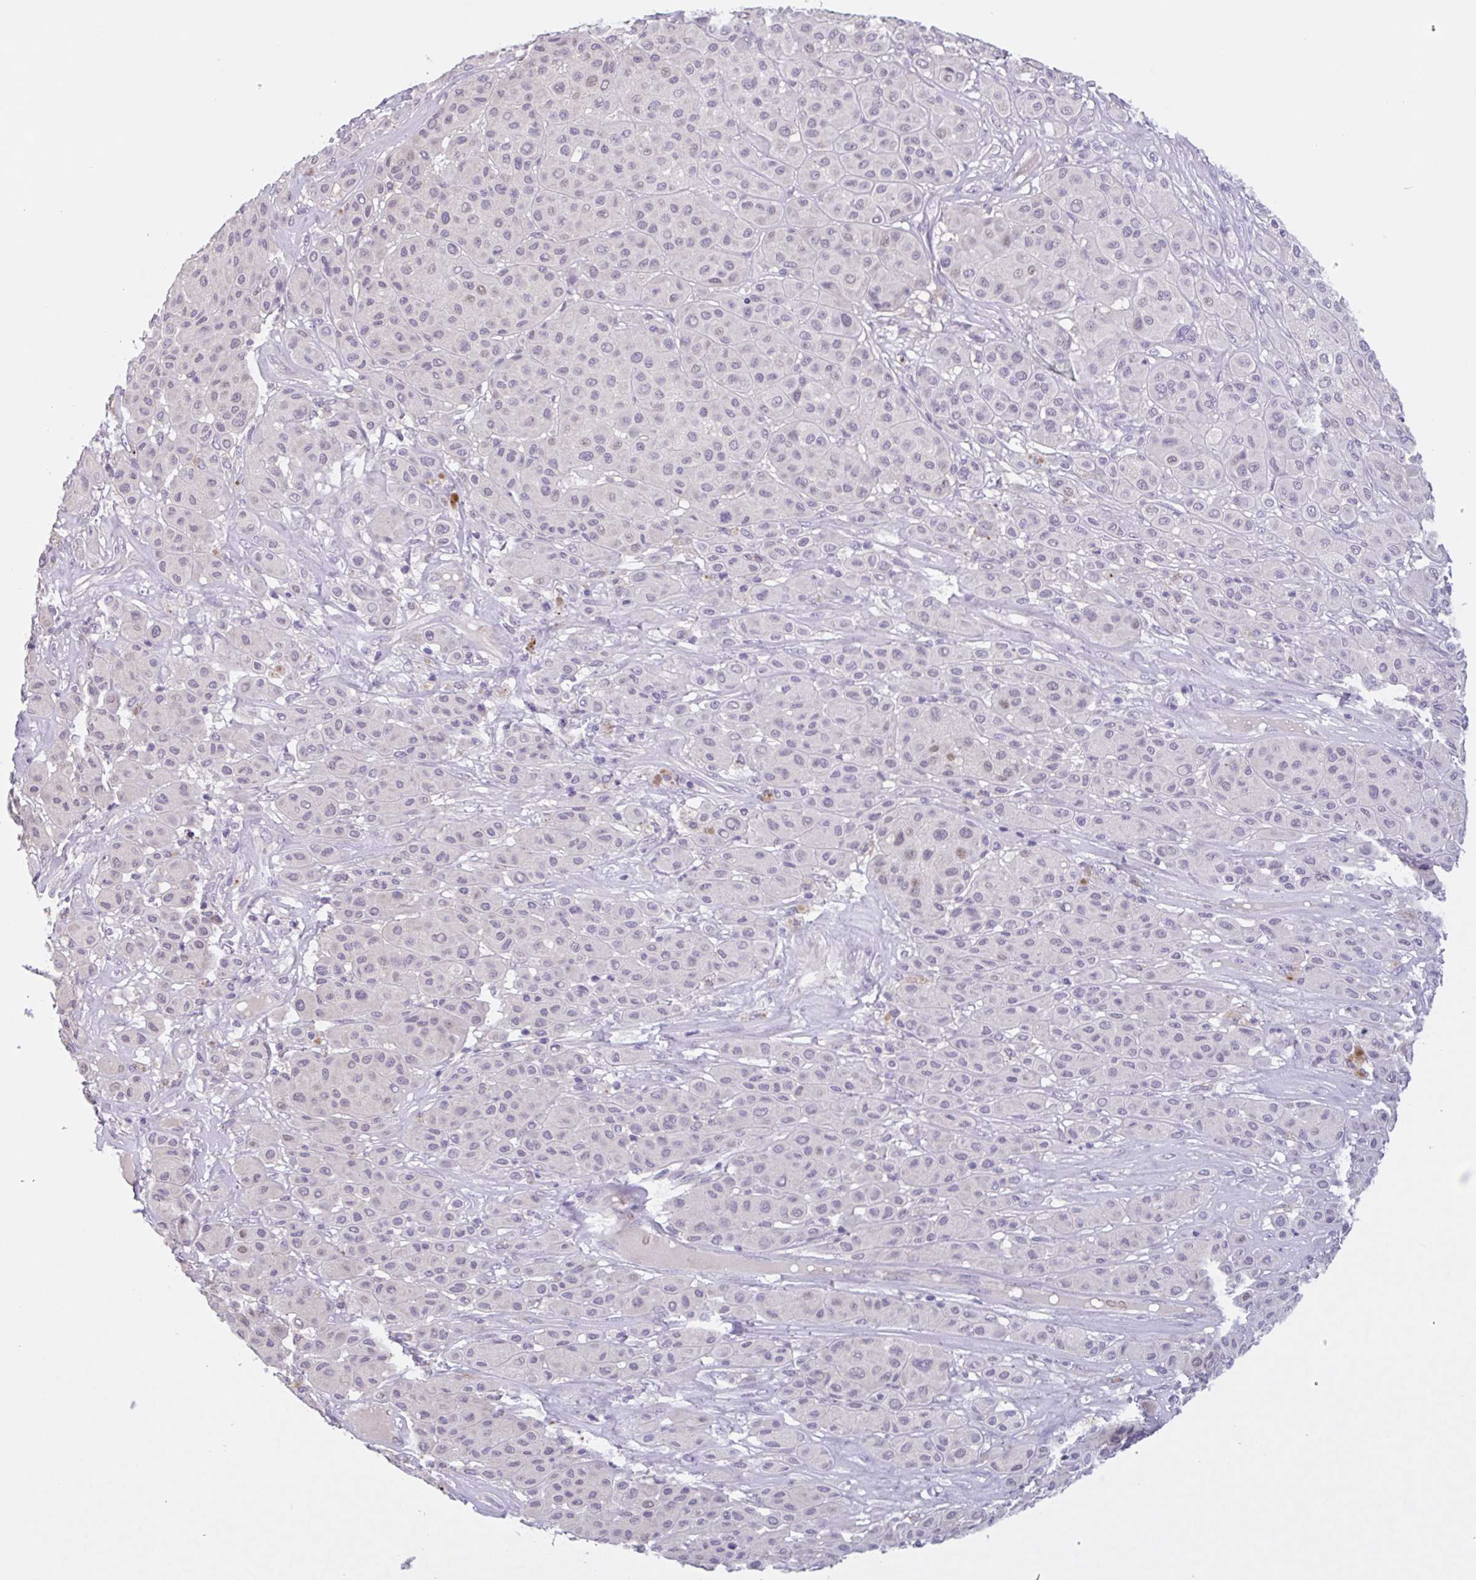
{"staining": {"intensity": "negative", "quantity": "none", "location": "none"}, "tissue": "melanoma", "cell_type": "Tumor cells", "image_type": "cancer", "snomed": [{"axis": "morphology", "description": "Malignant melanoma, Metastatic site"}, {"axis": "topography", "description": "Smooth muscle"}], "caption": "Melanoma stained for a protein using IHC displays no expression tumor cells.", "gene": "RHAG", "patient": {"sex": "male", "age": 41}}